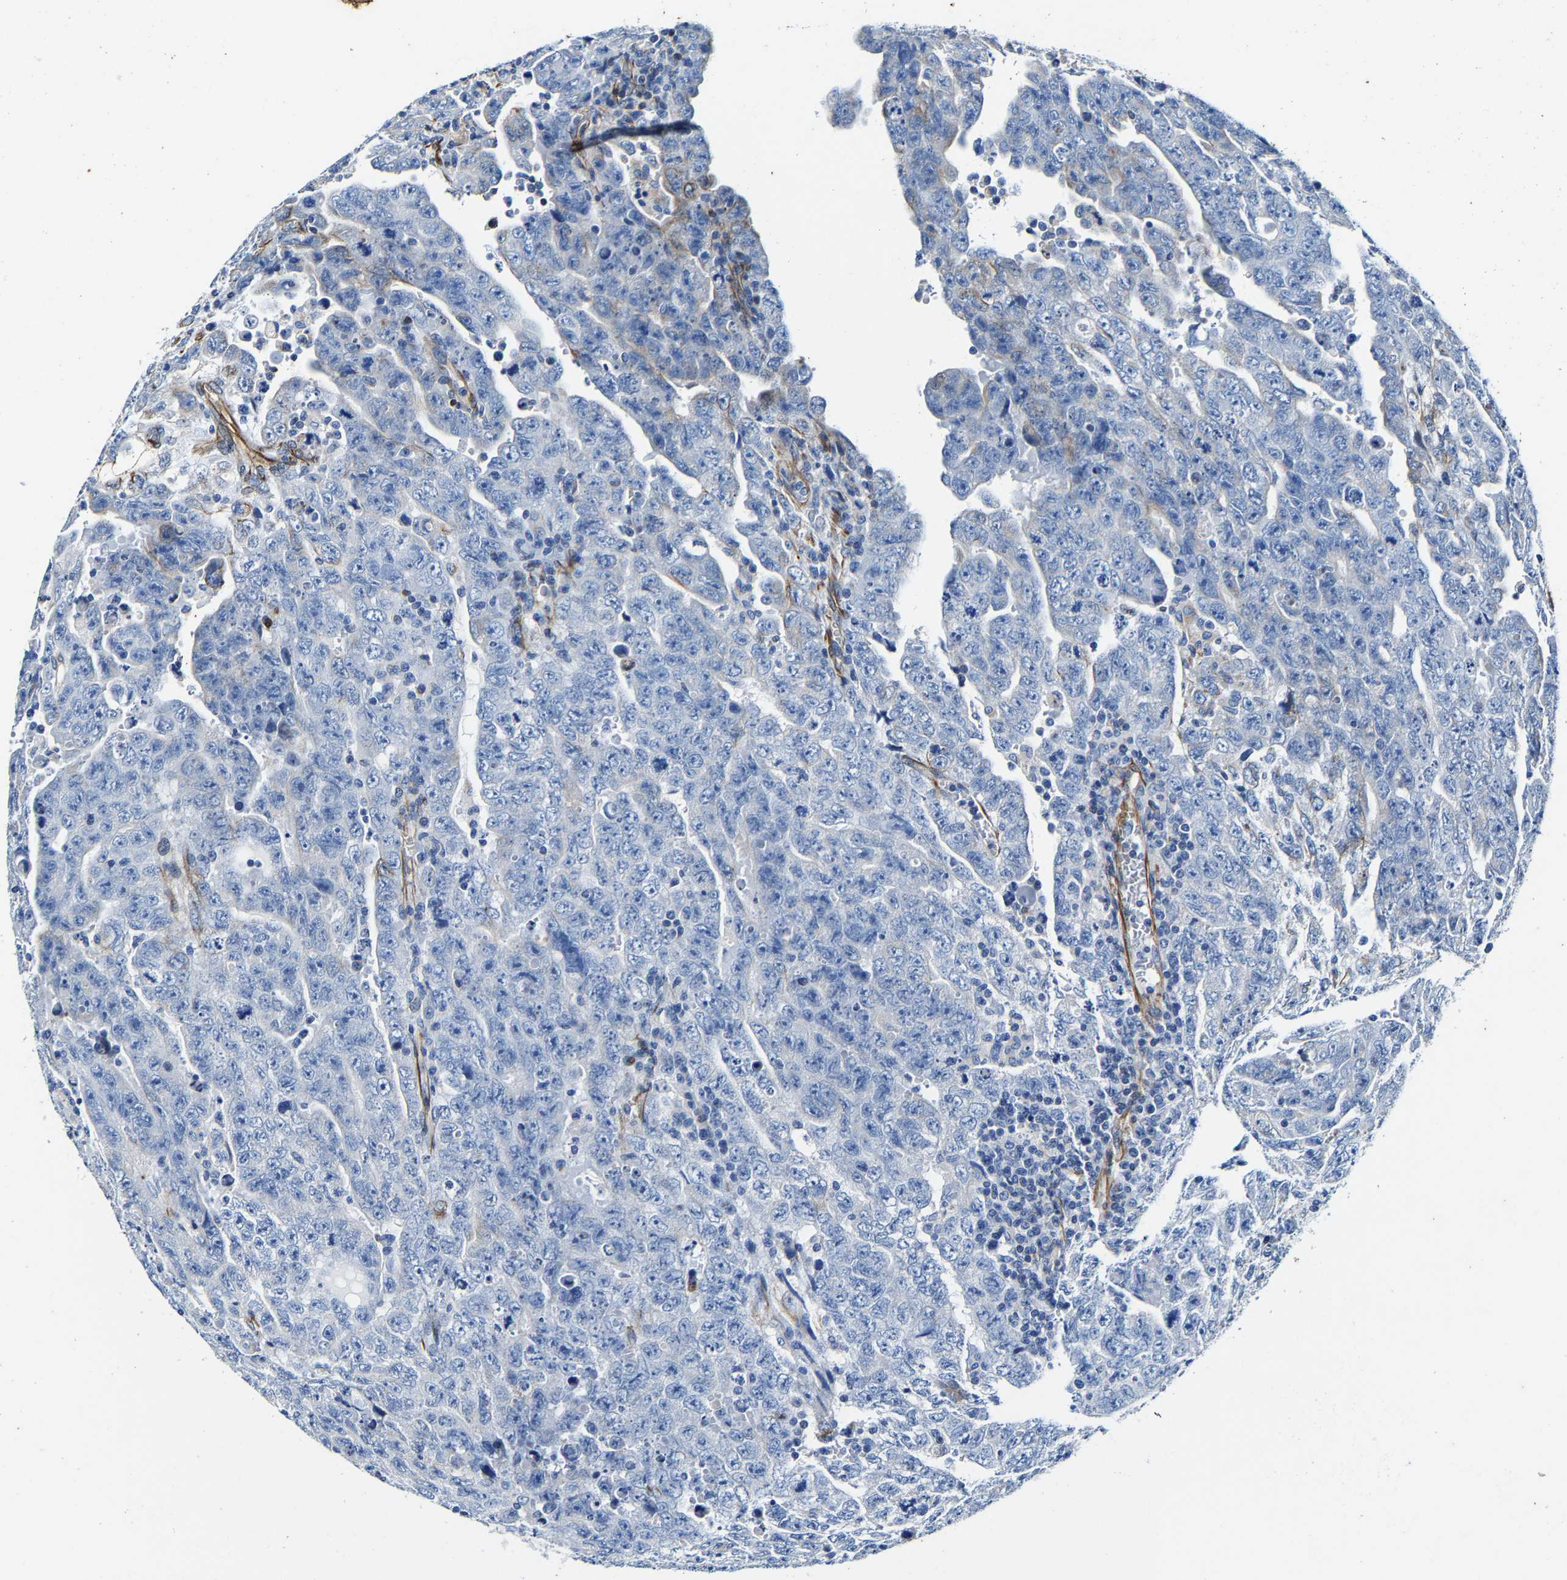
{"staining": {"intensity": "negative", "quantity": "none", "location": "none"}, "tissue": "testis cancer", "cell_type": "Tumor cells", "image_type": "cancer", "snomed": [{"axis": "morphology", "description": "Carcinoma, Embryonal, NOS"}, {"axis": "topography", "description": "Testis"}], "caption": "High power microscopy micrograph of an IHC histopathology image of testis cancer (embryonal carcinoma), revealing no significant staining in tumor cells. (Stains: DAB immunohistochemistry (IHC) with hematoxylin counter stain, Microscopy: brightfield microscopy at high magnification).", "gene": "MMEL1", "patient": {"sex": "male", "age": 28}}